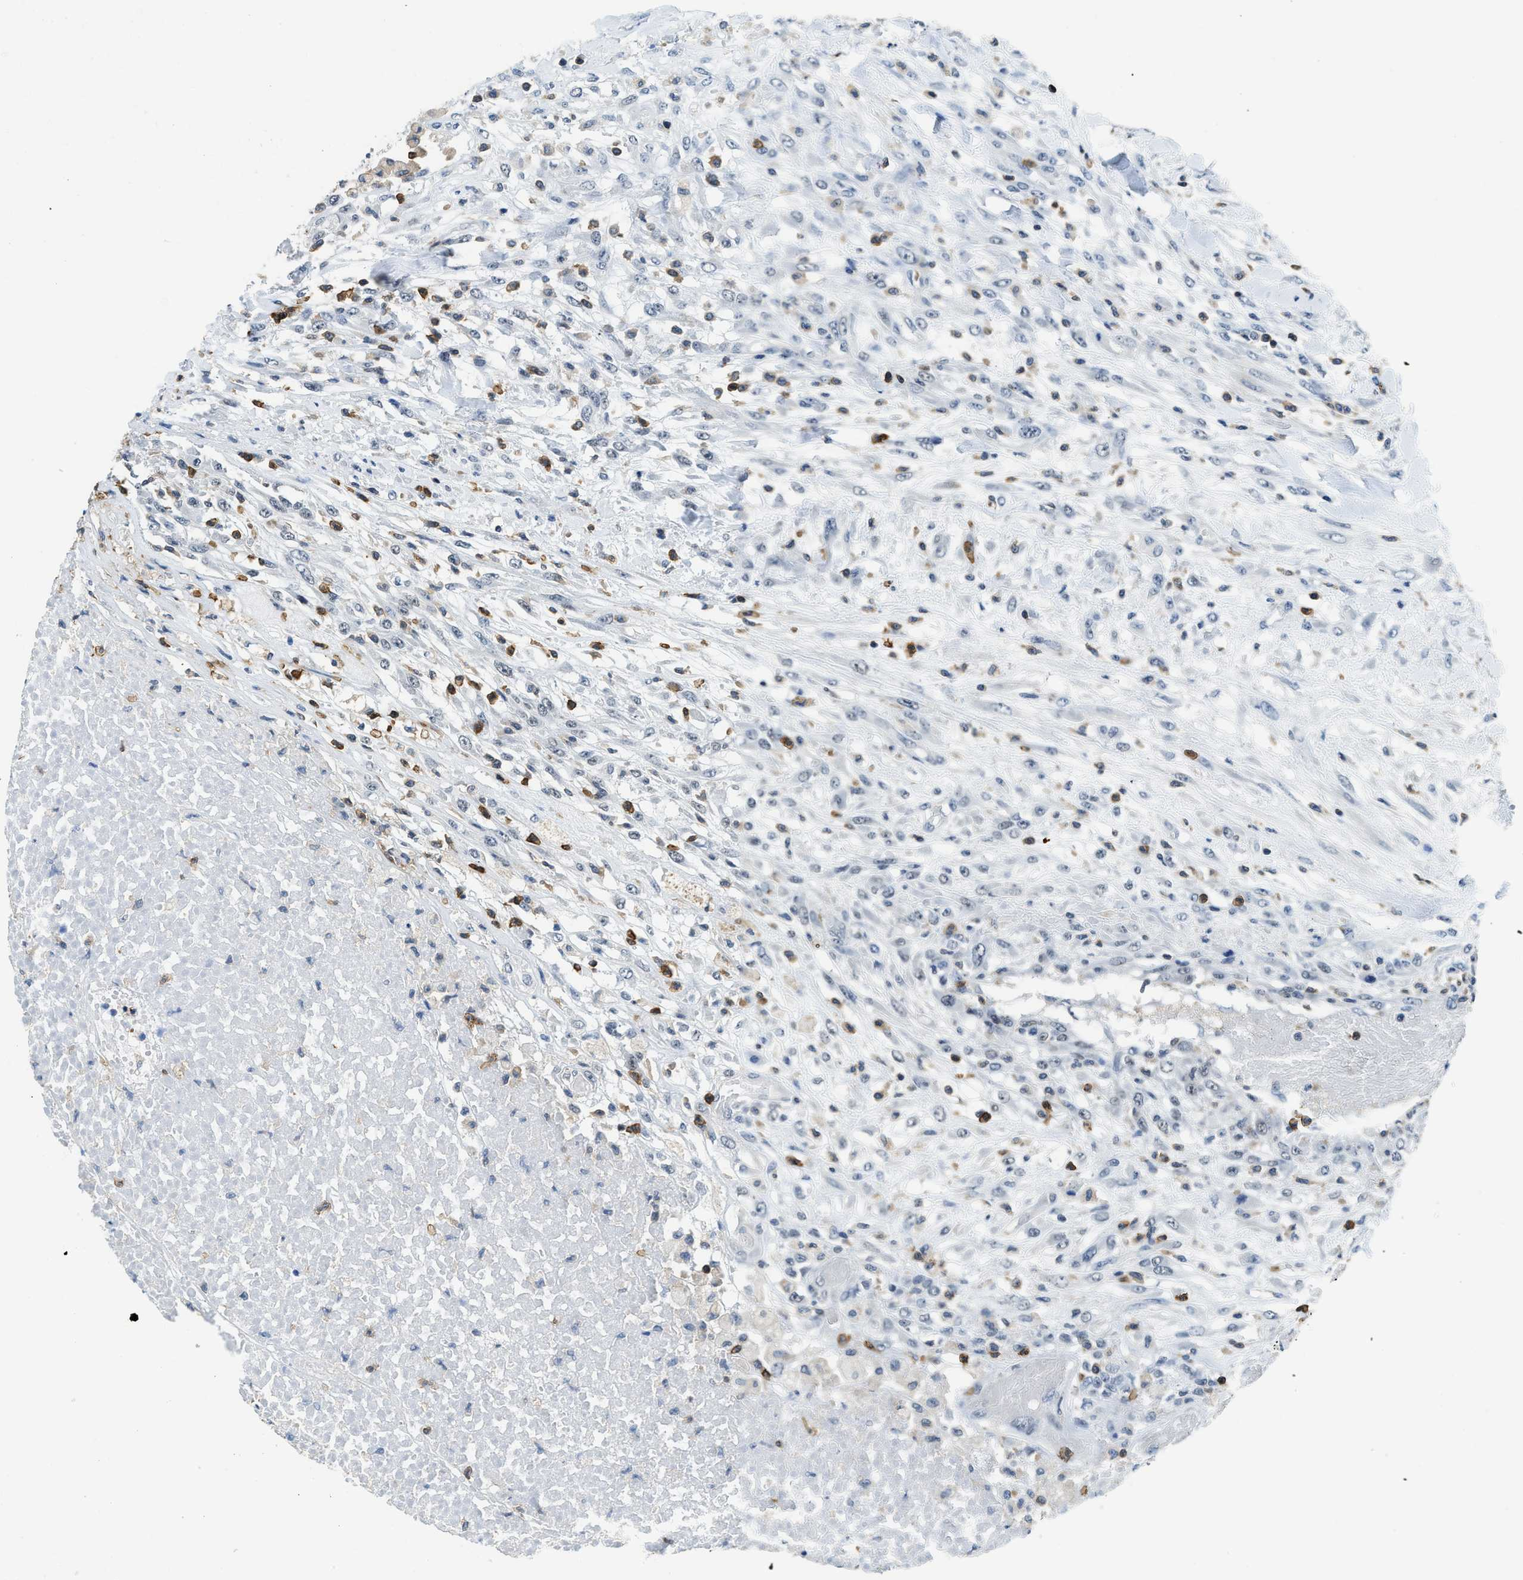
{"staining": {"intensity": "negative", "quantity": "none", "location": "none"}, "tissue": "testis cancer", "cell_type": "Tumor cells", "image_type": "cancer", "snomed": [{"axis": "morphology", "description": "Seminoma, NOS"}, {"axis": "topography", "description": "Testis"}], "caption": "The photomicrograph demonstrates no staining of tumor cells in testis cancer (seminoma). (Brightfield microscopy of DAB immunohistochemistry at high magnification).", "gene": "FAM151A", "patient": {"sex": "male", "age": 59}}